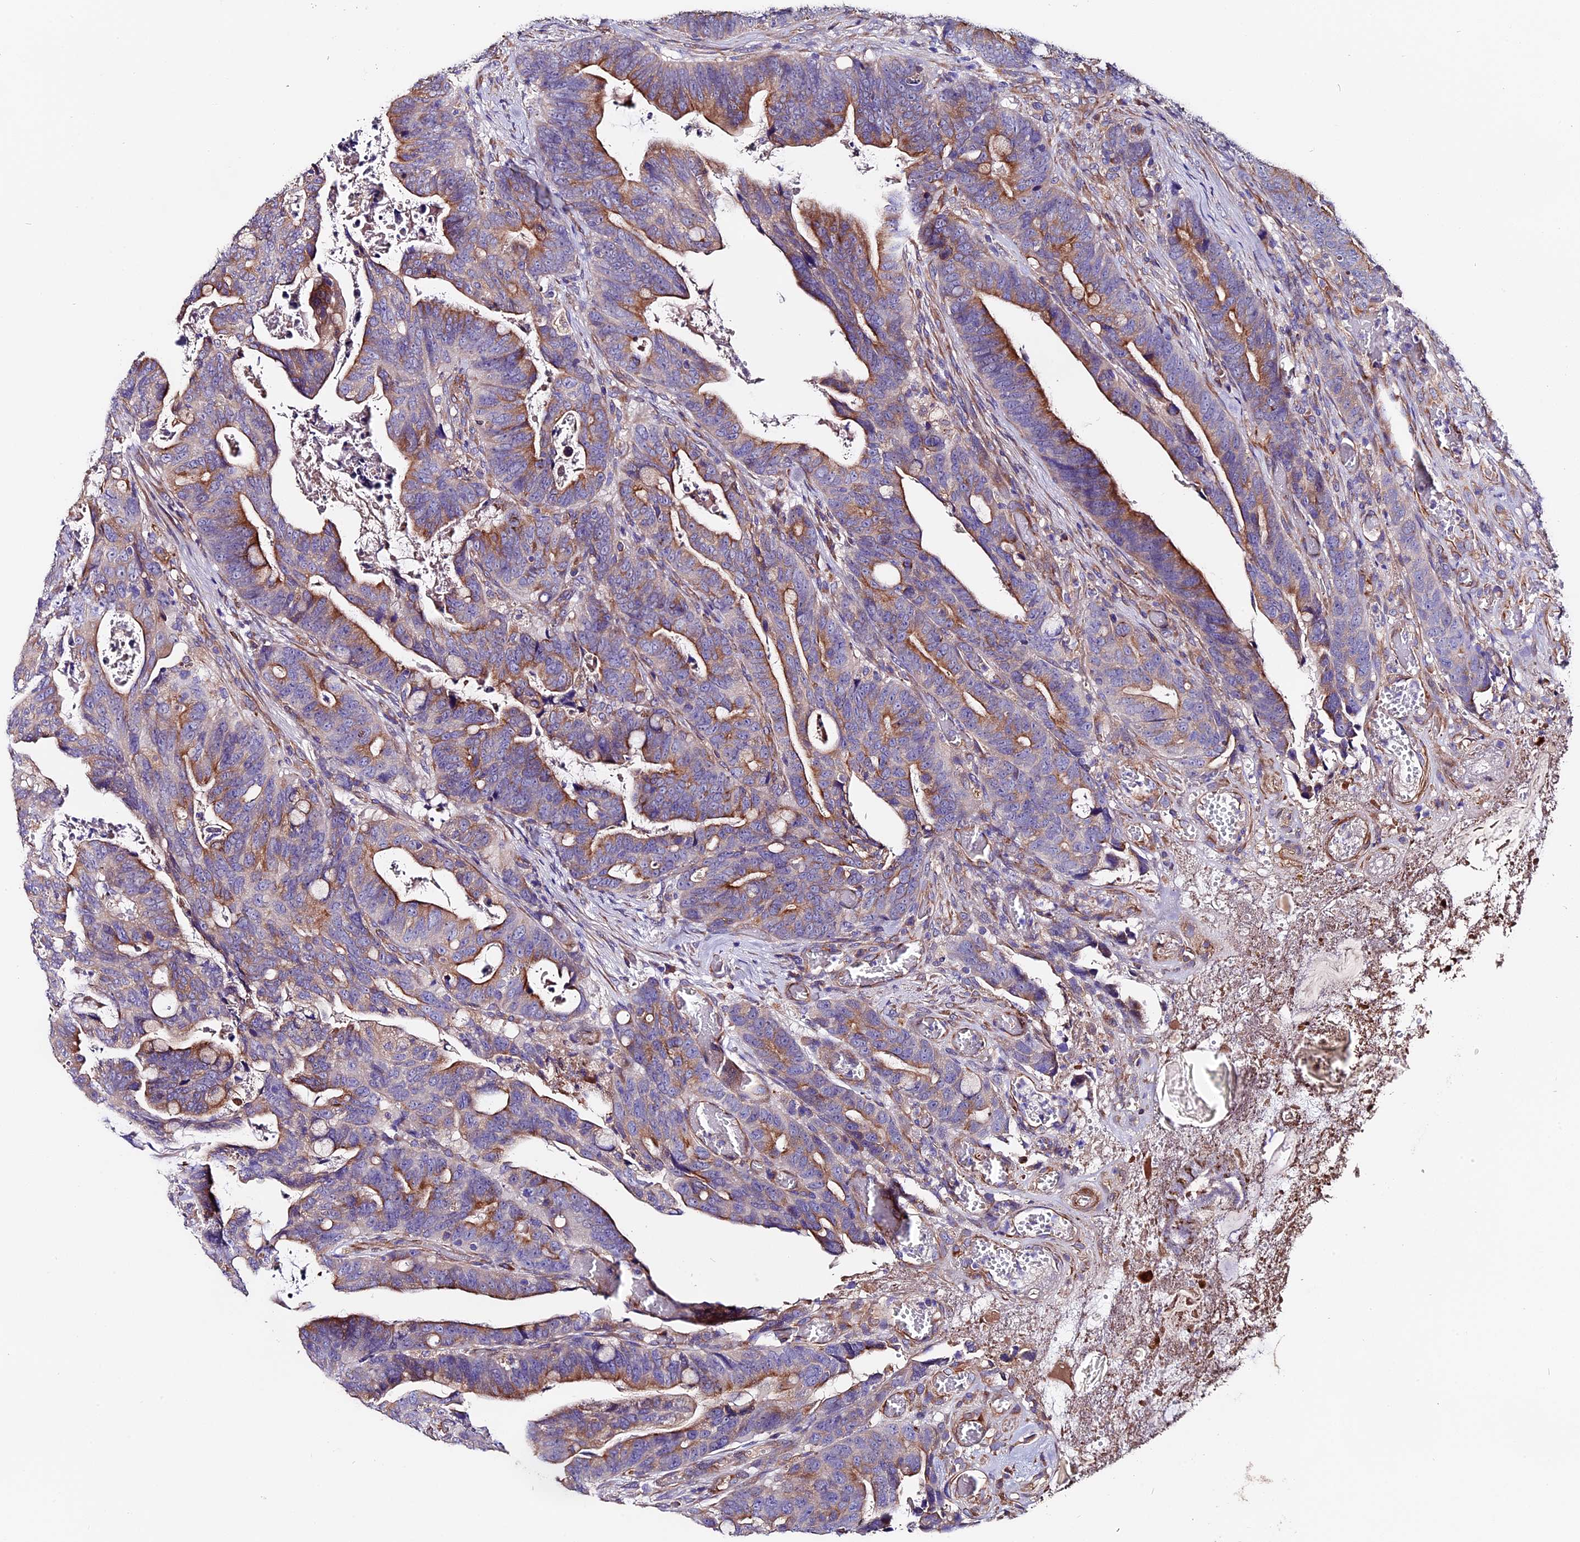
{"staining": {"intensity": "moderate", "quantity": ">75%", "location": "cytoplasmic/membranous"}, "tissue": "colorectal cancer", "cell_type": "Tumor cells", "image_type": "cancer", "snomed": [{"axis": "morphology", "description": "Adenocarcinoma, NOS"}, {"axis": "topography", "description": "Colon"}], "caption": "Adenocarcinoma (colorectal) stained with a protein marker displays moderate staining in tumor cells.", "gene": "CLN5", "patient": {"sex": "female", "age": 82}}